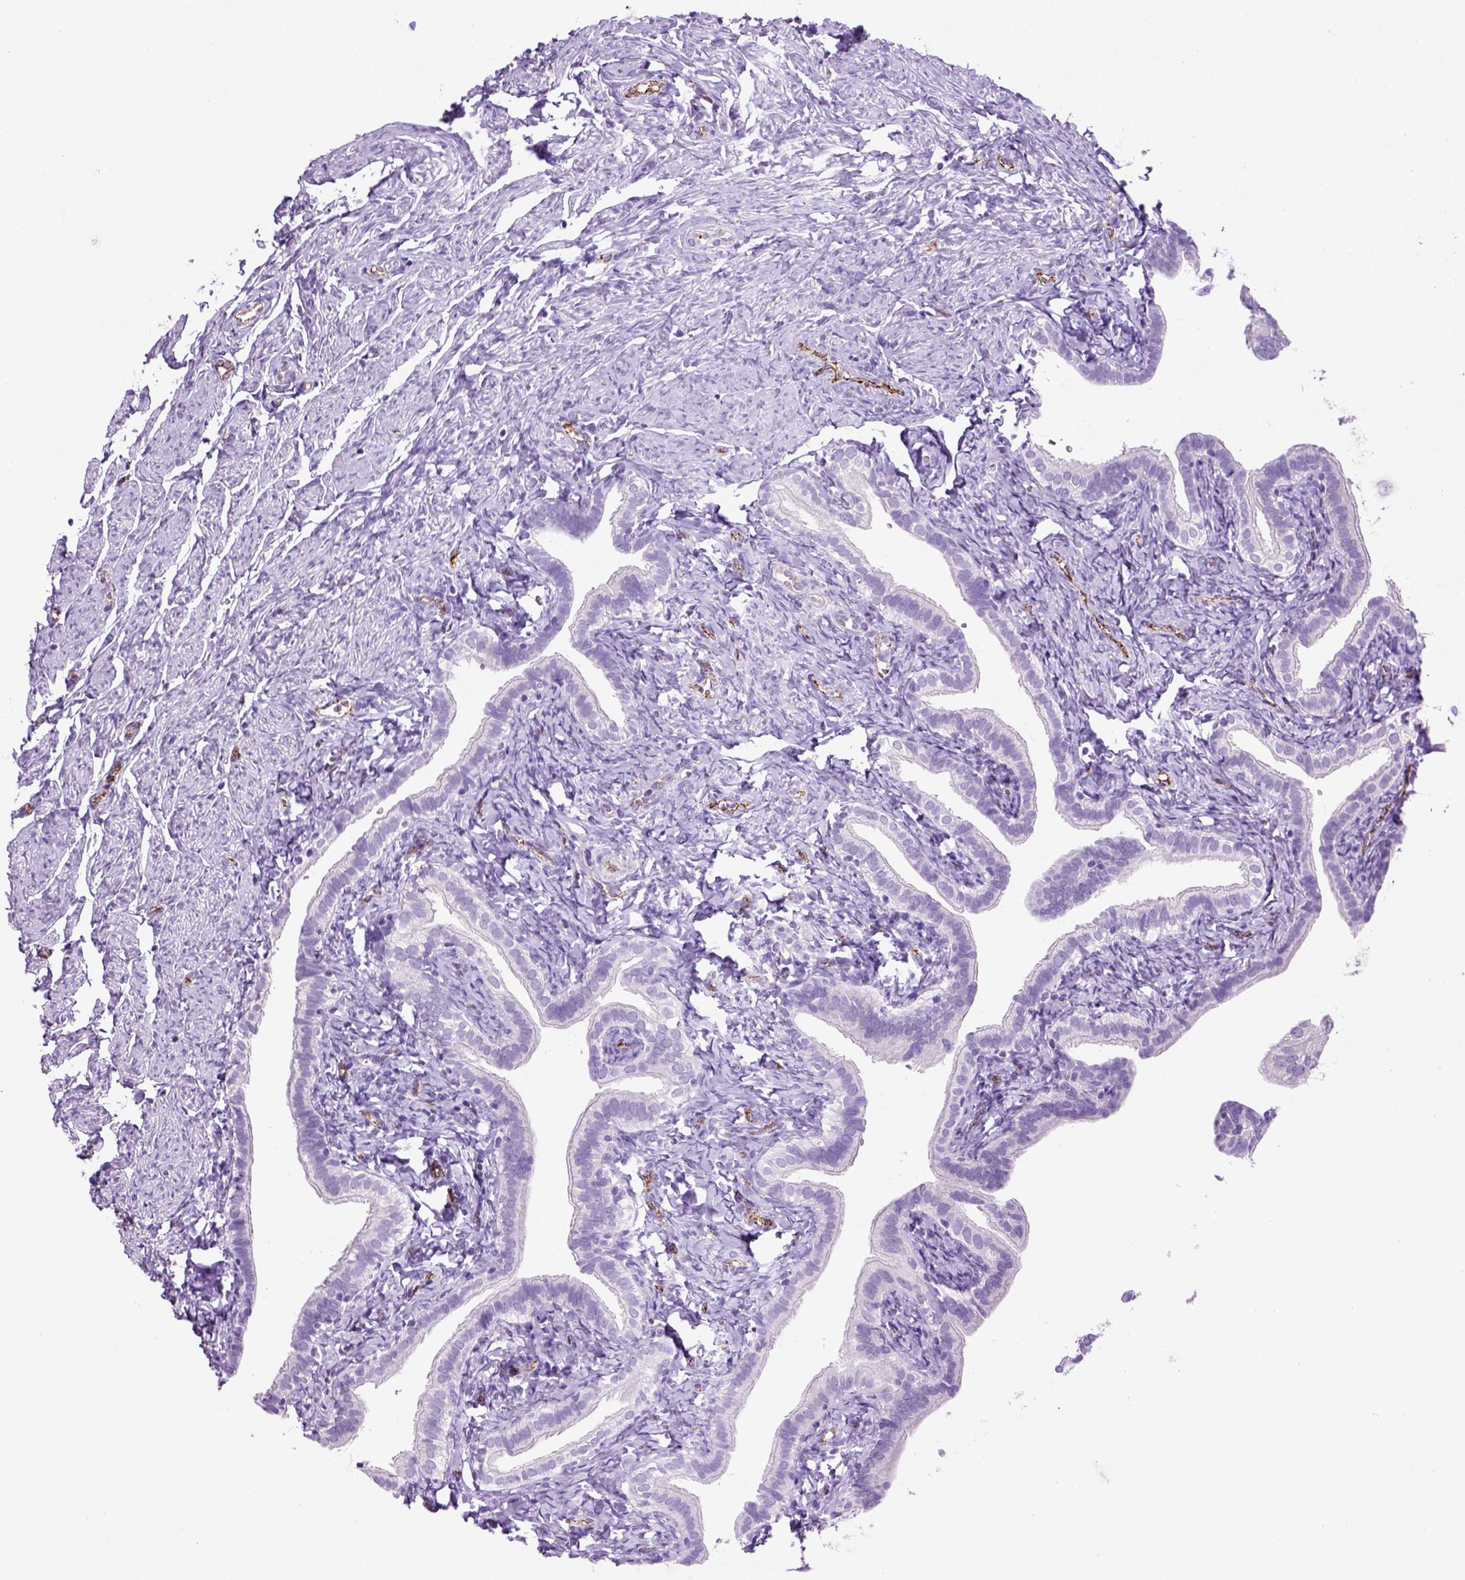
{"staining": {"intensity": "negative", "quantity": "none", "location": "none"}, "tissue": "fallopian tube", "cell_type": "Glandular cells", "image_type": "normal", "snomed": [{"axis": "morphology", "description": "Normal tissue, NOS"}, {"axis": "topography", "description": "Fallopian tube"}], "caption": "High power microscopy histopathology image of an IHC photomicrograph of benign fallopian tube, revealing no significant expression in glandular cells. The staining is performed using DAB brown chromogen with nuclei counter-stained in using hematoxylin.", "gene": "VWF", "patient": {"sex": "female", "age": 41}}